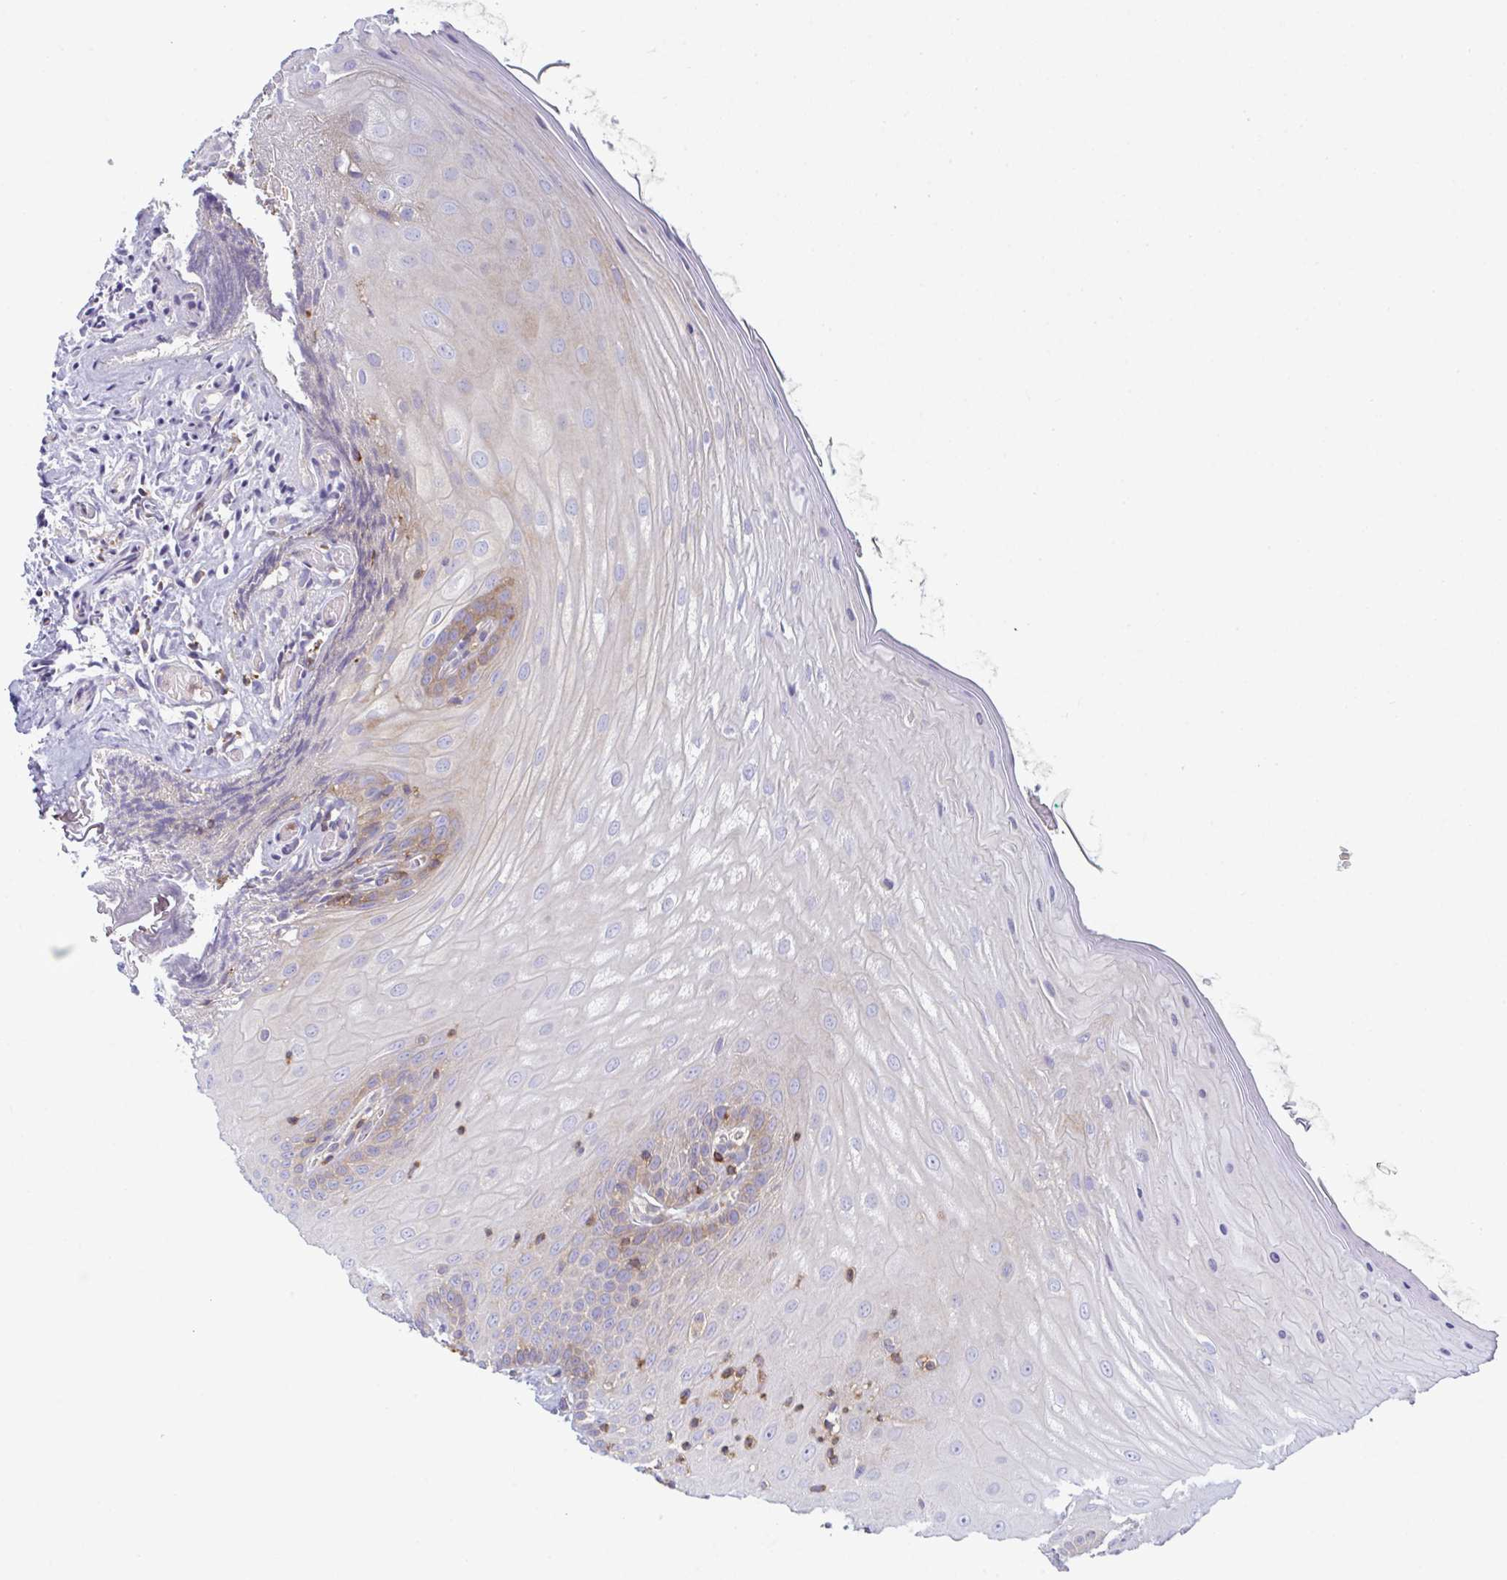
{"staining": {"intensity": "negative", "quantity": "none", "location": "none"}, "tissue": "oral mucosa", "cell_type": "Squamous epithelial cells", "image_type": "normal", "snomed": [{"axis": "morphology", "description": "Normal tissue, NOS"}, {"axis": "topography", "description": "Oral tissue"}, {"axis": "topography", "description": "Tounge, NOS"}, {"axis": "topography", "description": "Head-Neck"}], "caption": "DAB (3,3'-diaminobenzidine) immunohistochemical staining of normal human oral mucosa exhibits no significant expression in squamous epithelial cells. (DAB immunohistochemistry (IHC) with hematoxylin counter stain).", "gene": "TSC22D3", "patient": {"sex": "female", "age": 84}}